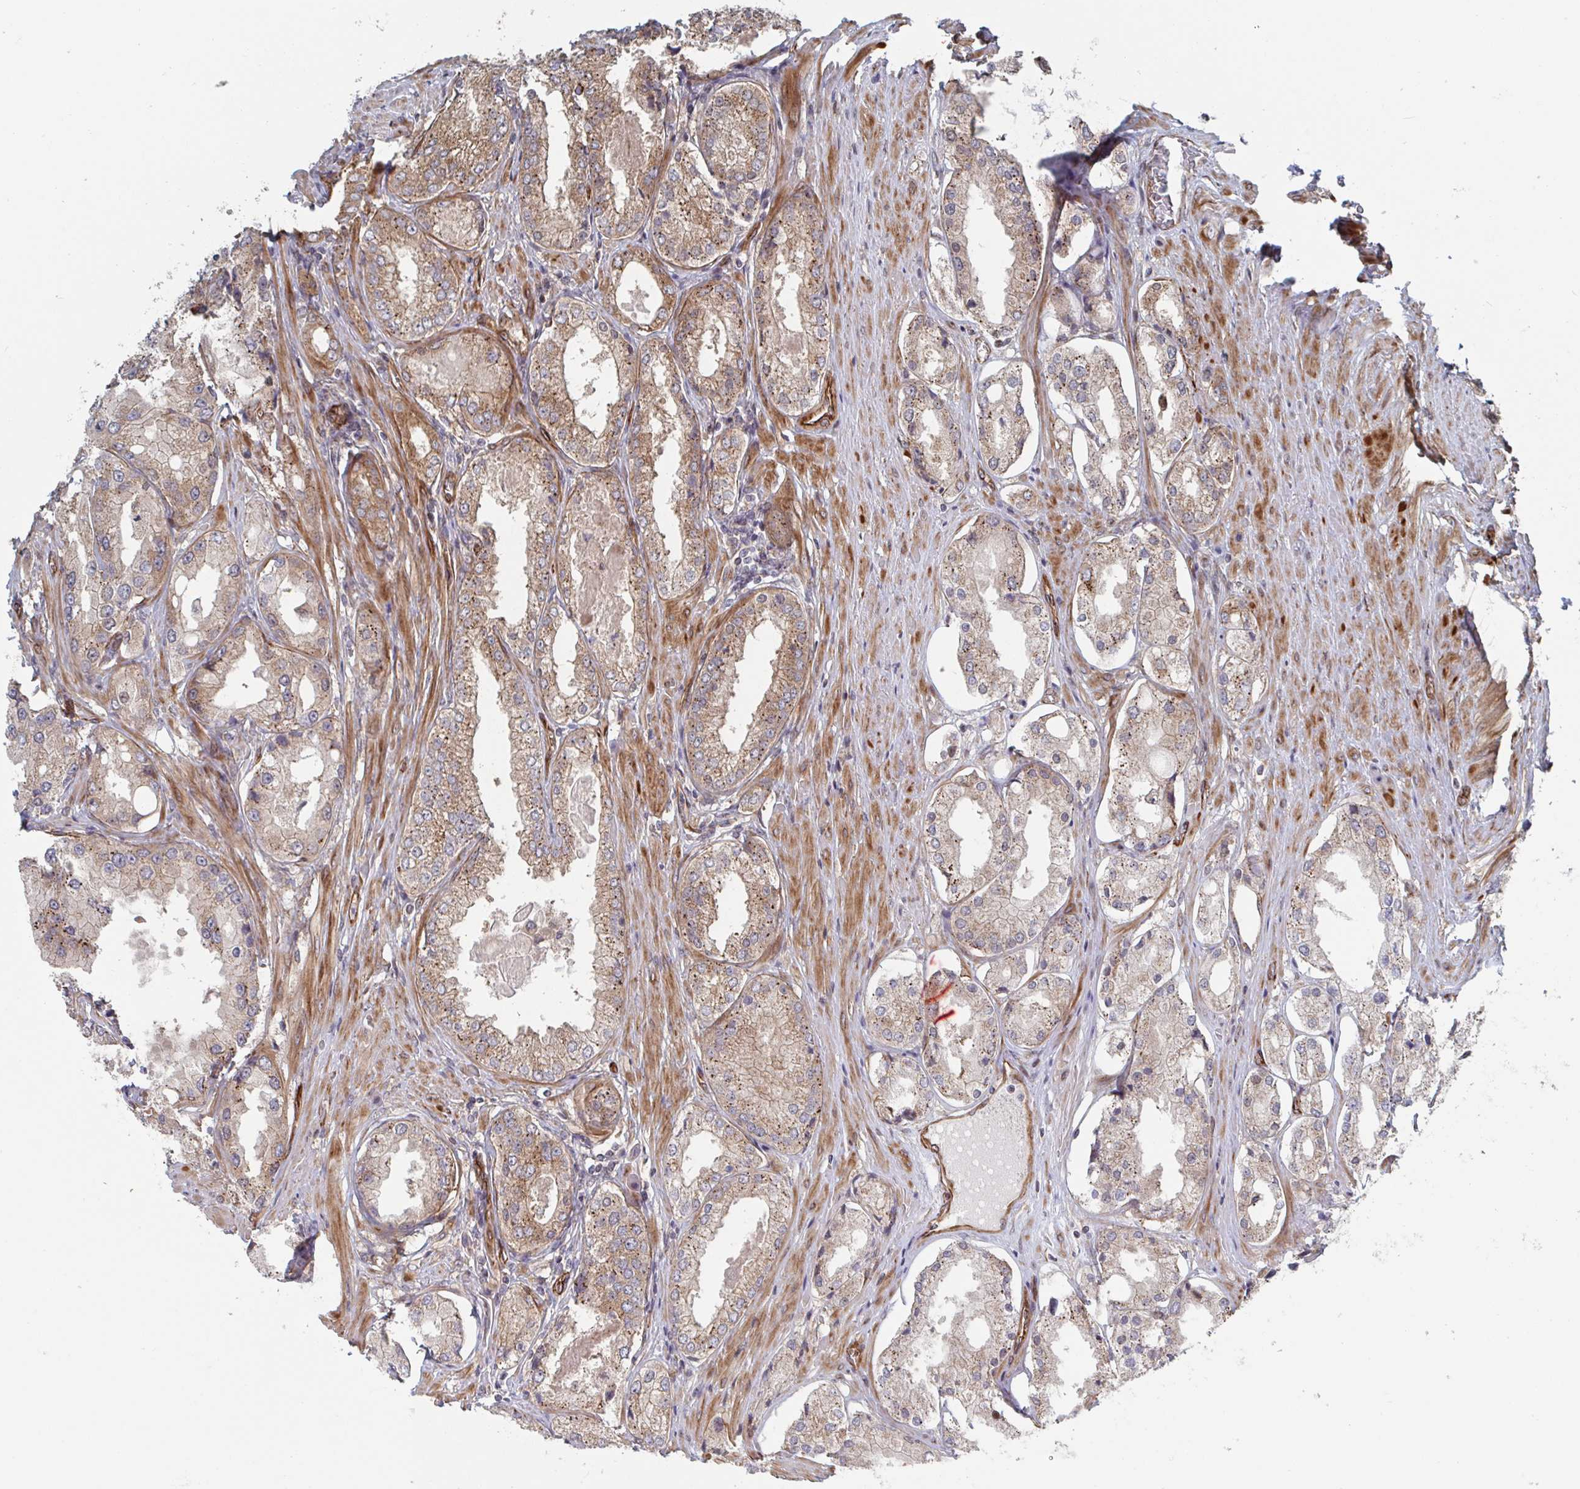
{"staining": {"intensity": "weak", "quantity": ">75%", "location": "cytoplasmic/membranous"}, "tissue": "prostate cancer", "cell_type": "Tumor cells", "image_type": "cancer", "snomed": [{"axis": "morphology", "description": "Adenocarcinoma, Low grade"}, {"axis": "topography", "description": "Prostate"}], "caption": "Protein expression analysis of prostate cancer (adenocarcinoma (low-grade)) shows weak cytoplasmic/membranous positivity in approximately >75% of tumor cells. (IHC, brightfield microscopy, high magnification).", "gene": "DVL3", "patient": {"sex": "male", "age": 68}}